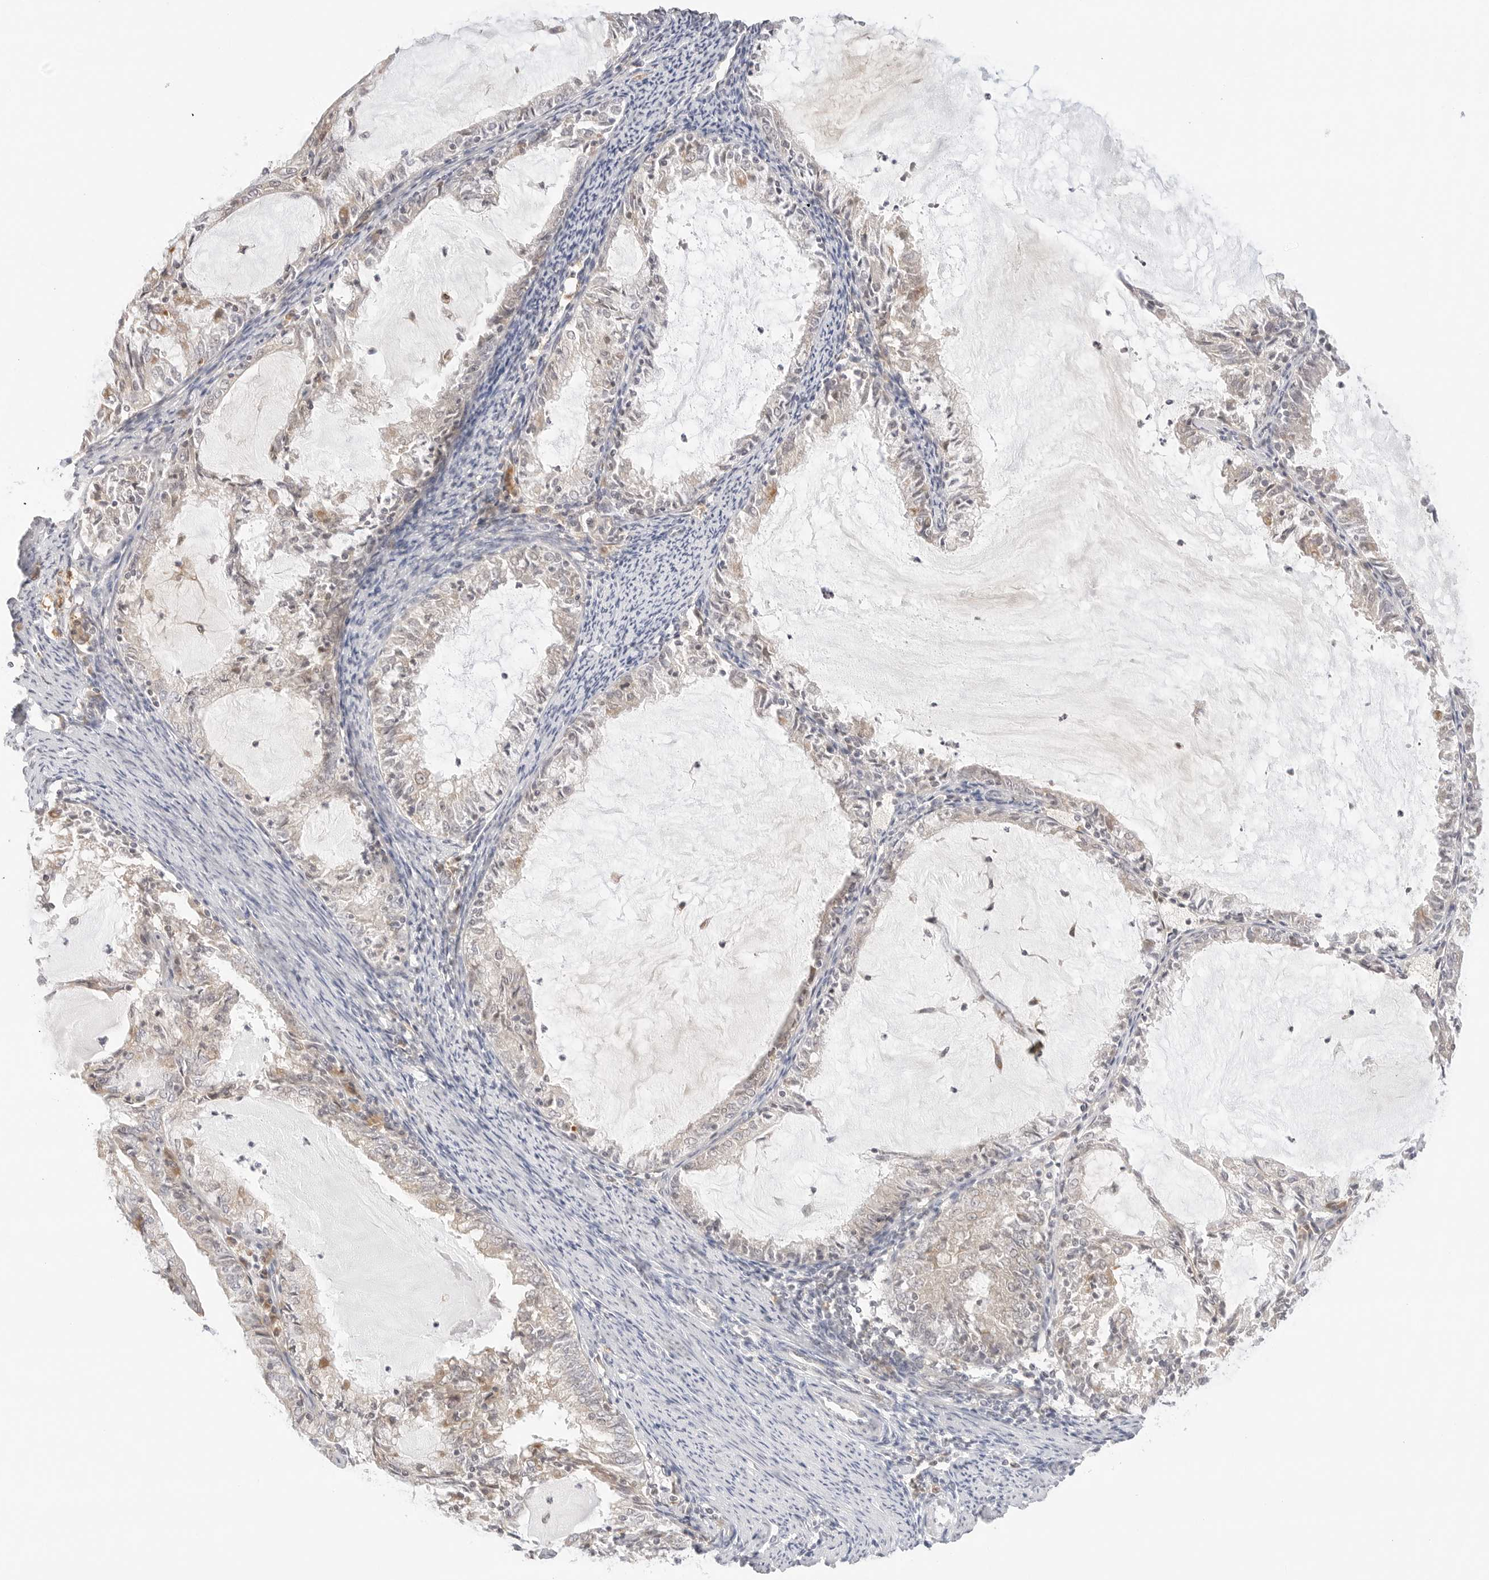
{"staining": {"intensity": "weak", "quantity": "25%-75%", "location": "cytoplasmic/membranous"}, "tissue": "endometrial cancer", "cell_type": "Tumor cells", "image_type": "cancer", "snomed": [{"axis": "morphology", "description": "Adenocarcinoma, NOS"}, {"axis": "topography", "description": "Endometrium"}], "caption": "Protein staining of endometrial adenocarcinoma tissue exhibits weak cytoplasmic/membranous expression in about 25%-75% of tumor cells.", "gene": "ERO1B", "patient": {"sex": "female", "age": 57}}